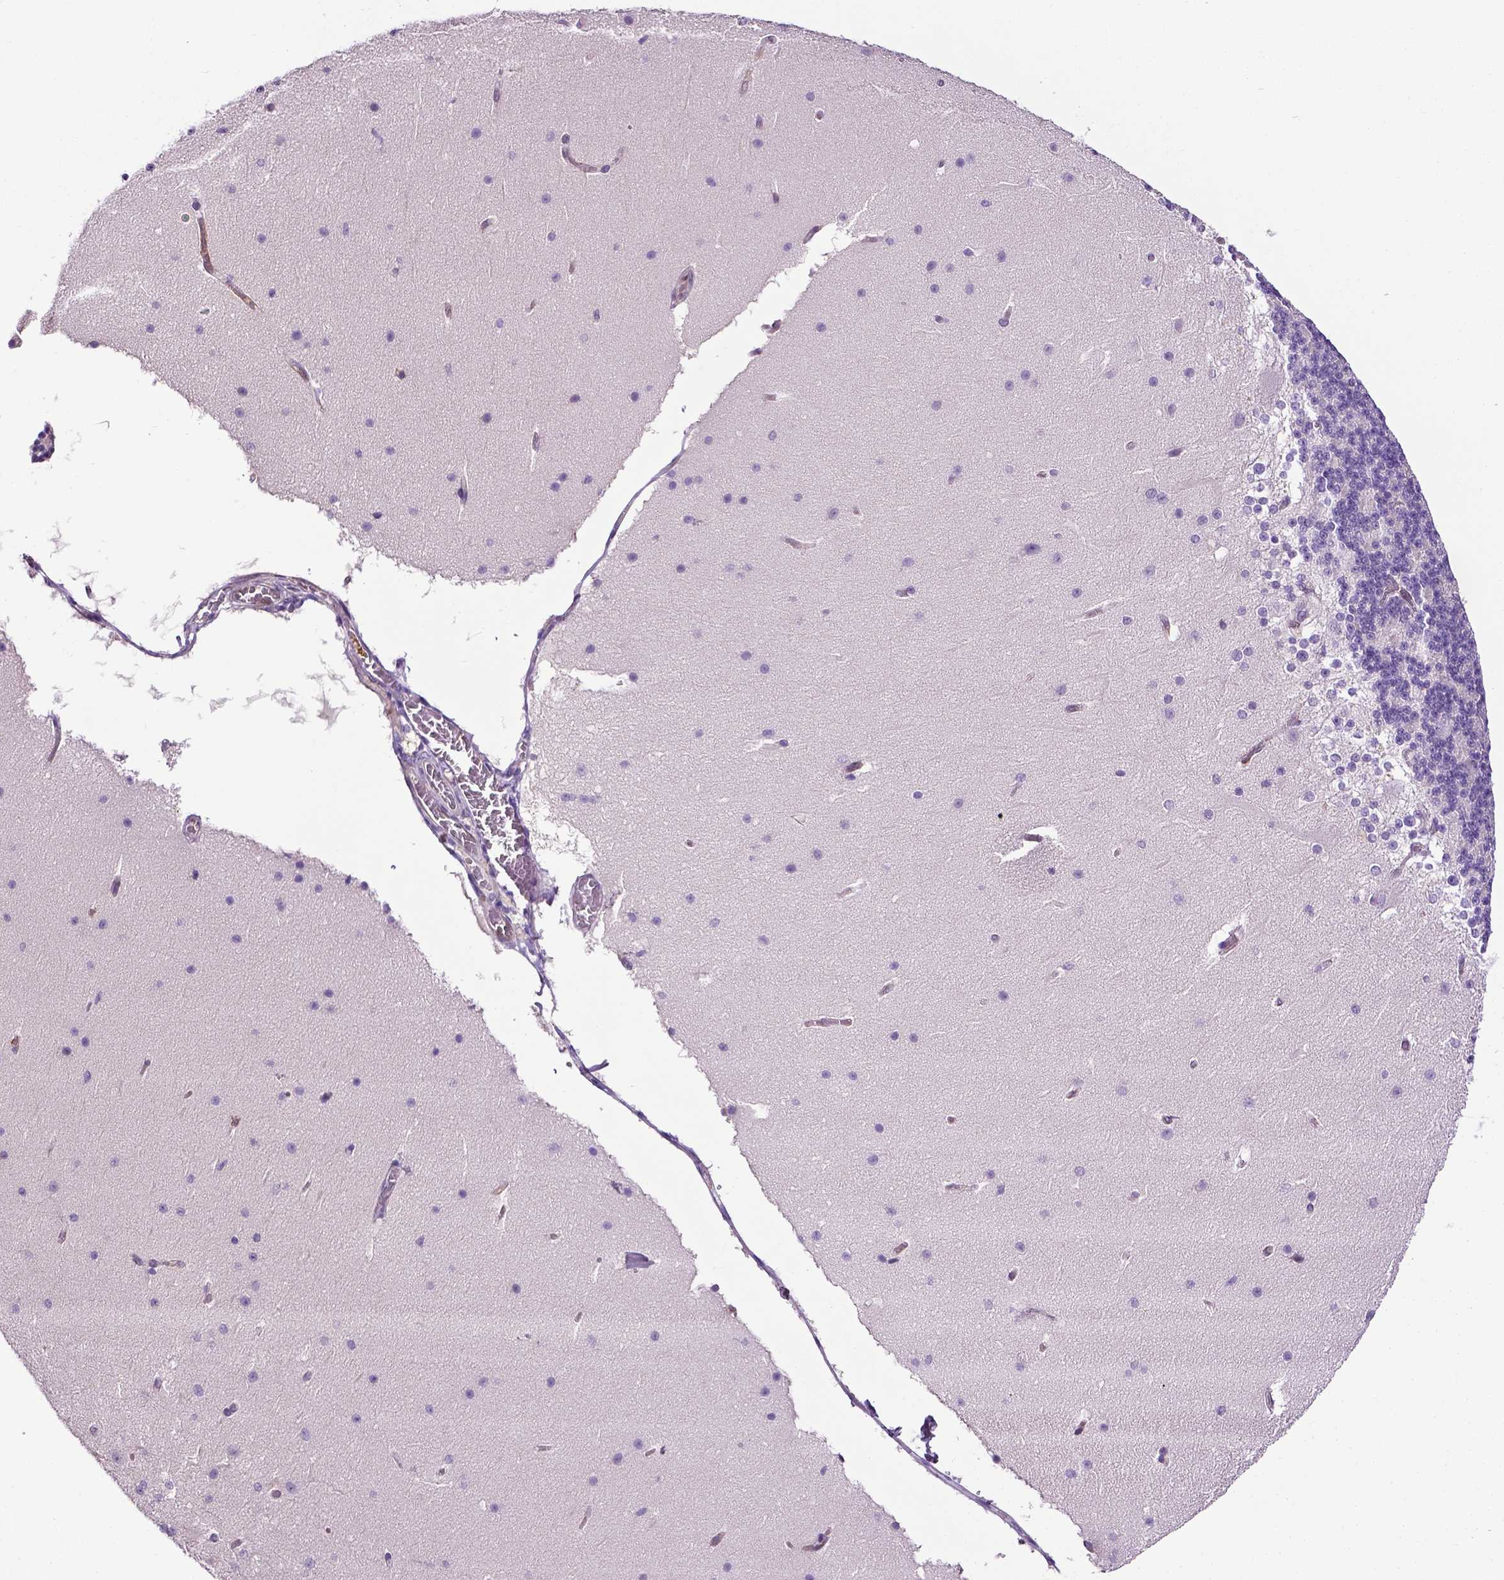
{"staining": {"intensity": "negative", "quantity": "none", "location": "none"}, "tissue": "cerebellum", "cell_type": "Cells in granular layer", "image_type": "normal", "snomed": [{"axis": "morphology", "description": "Normal tissue, NOS"}, {"axis": "topography", "description": "Cerebellum"}], "caption": "Micrograph shows no significant protein expression in cells in granular layer of normal cerebellum.", "gene": "PTGER3", "patient": {"sex": "female", "age": 19}}